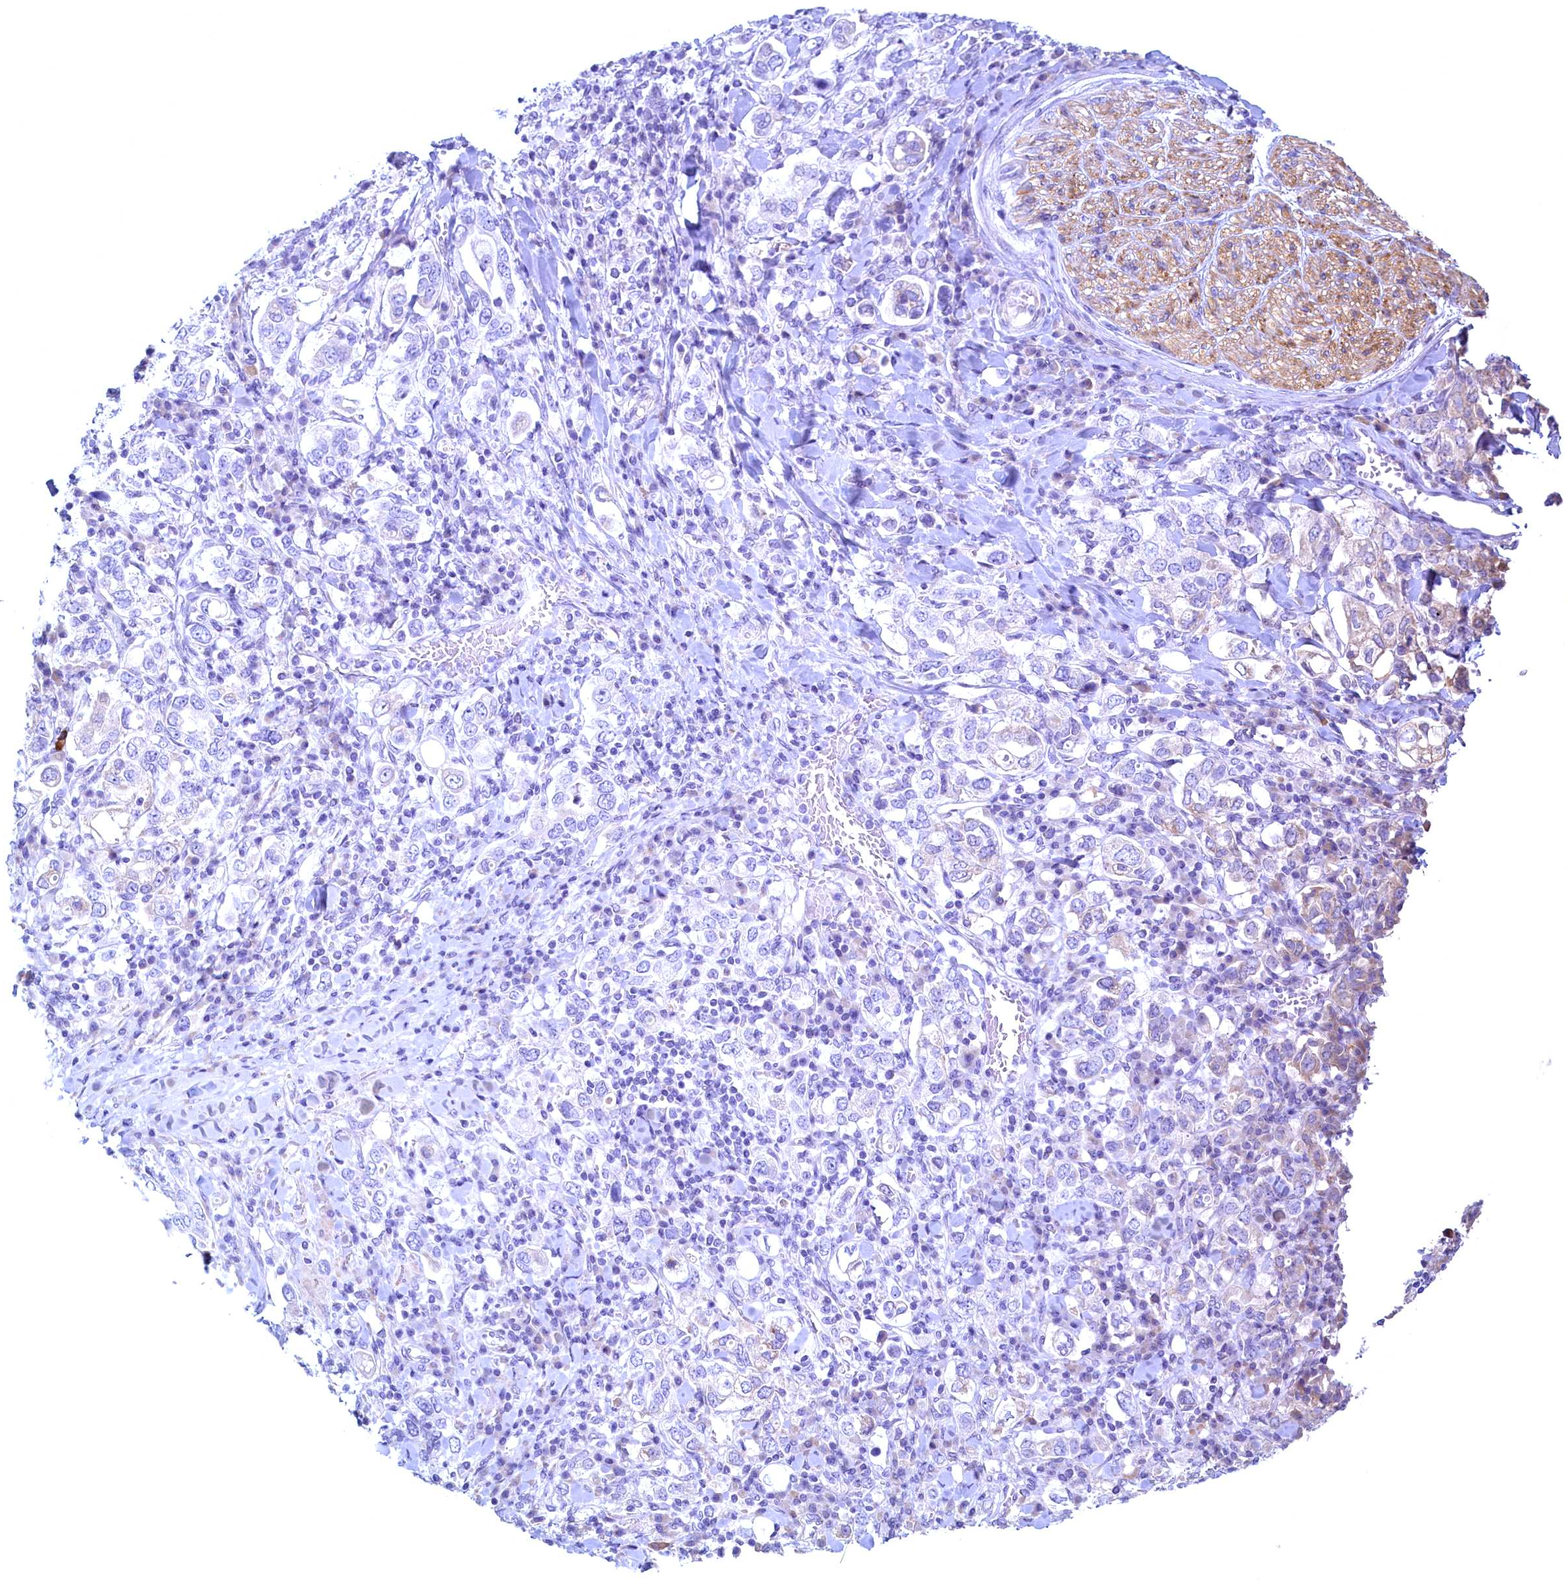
{"staining": {"intensity": "negative", "quantity": "none", "location": "none"}, "tissue": "stomach cancer", "cell_type": "Tumor cells", "image_type": "cancer", "snomed": [{"axis": "morphology", "description": "Adenocarcinoma, NOS"}, {"axis": "topography", "description": "Stomach, upper"}], "caption": "Immunohistochemistry (IHC) histopathology image of stomach cancer (adenocarcinoma) stained for a protein (brown), which demonstrates no positivity in tumor cells. The staining was performed using DAB (3,3'-diaminobenzidine) to visualize the protein expression in brown, while the nuclei were stained in blue with hematoxylin (Magnification: 20x).", "gene": "MAP1LC3A", "patient": {"sex": "male", "age": 62}}